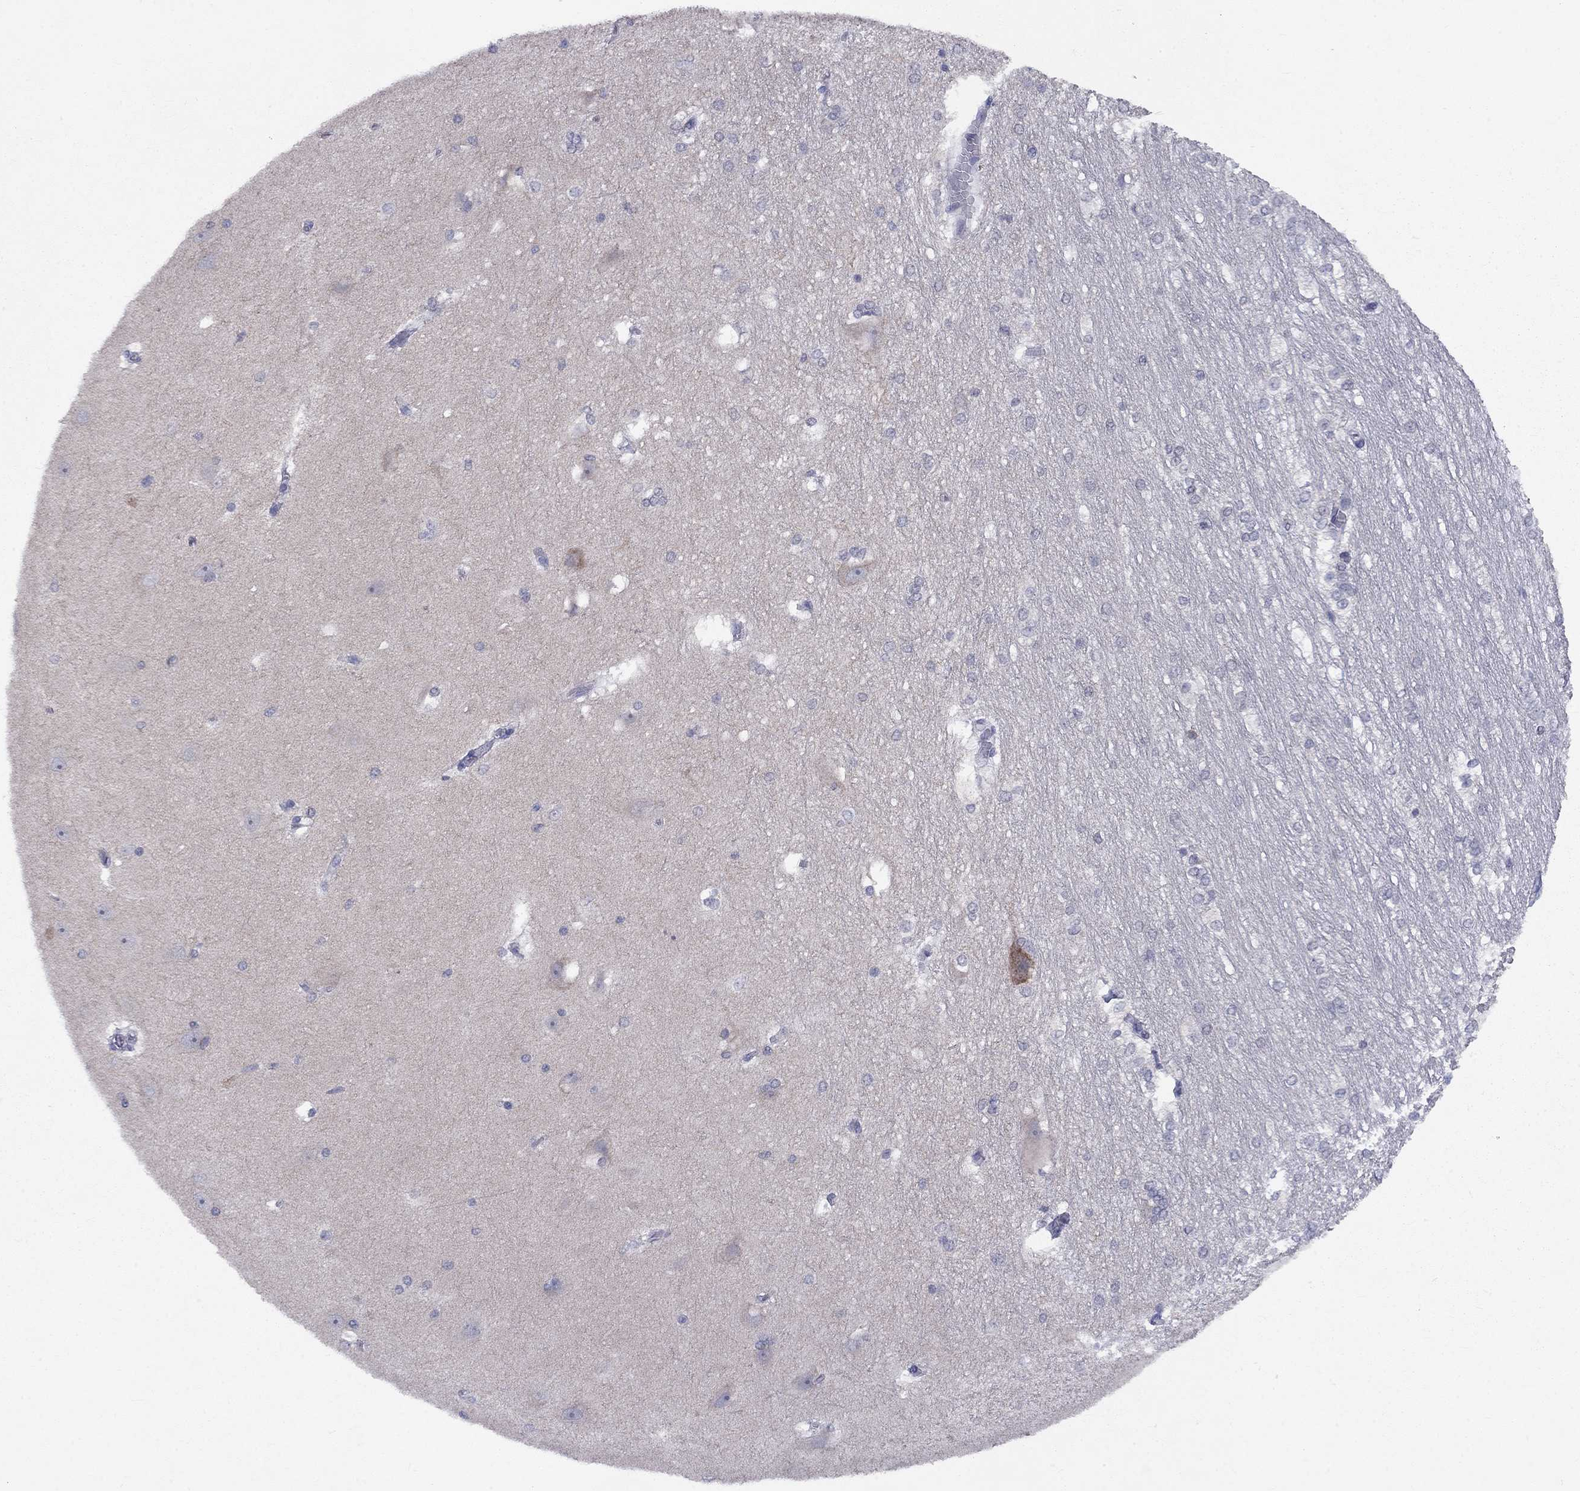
{"staining": {"intensity": "negative", "quantity": "none", "location": "none"}, "tissue": "hippocampus", "cell_type": "Glial cells", "image_type": "normal", "snomed": [{"axis": "morphology", "description": "Normal tissue, NOS"}, {"axis": "topography", "description": "Cerebral cortex"}, {"axis": "topography", "description": "Hippocampus"}], "caption": "DAB immunohistochemical staining of normal human hippocampus reveals no significant positivity in glial cells.", "gene": "CACNA1A", "patient": {"sex": "female", "age": 19}}